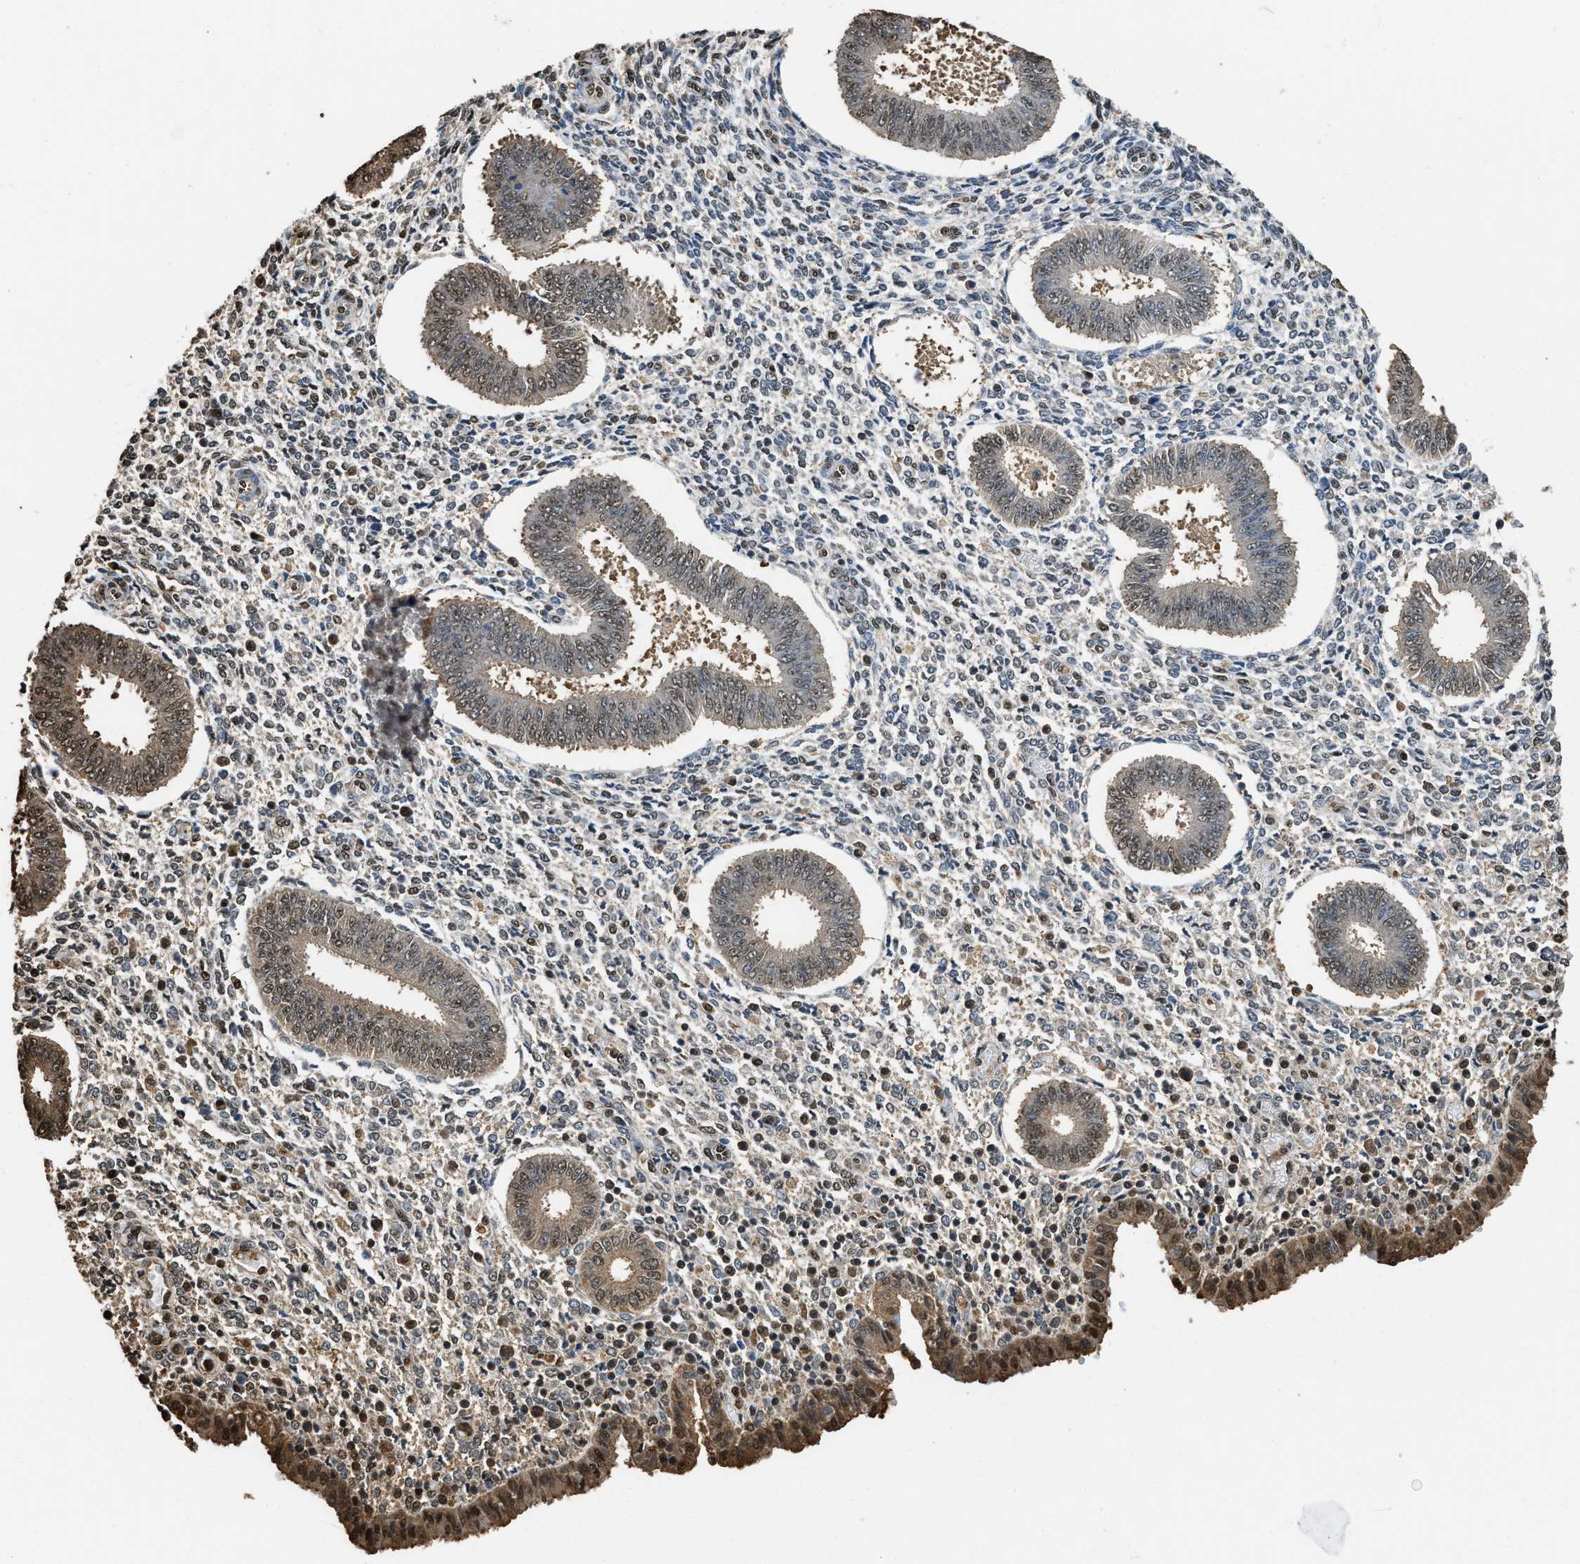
{"staining": {"intensity": "moderate", "quantity": "25%-75%", "location": "nuclear"}, "tissue": "endometrium", "cell_type": "Cells in endometrial stroma", "image_type": "normal", "snomed": [{"axis": "morphology", "description": "Normal tissue, NOS"}, {"axis": "topography", "description": "Endometrium"}], "caption": "Brown immunohistochemical staining in unremarkable human endometrium displays moderate nuclear positivity in approximately 25%-75% of cells in endometrial stroma.", "gene": "GAPDH", "patient": {"sex": "female", "age": 35}}